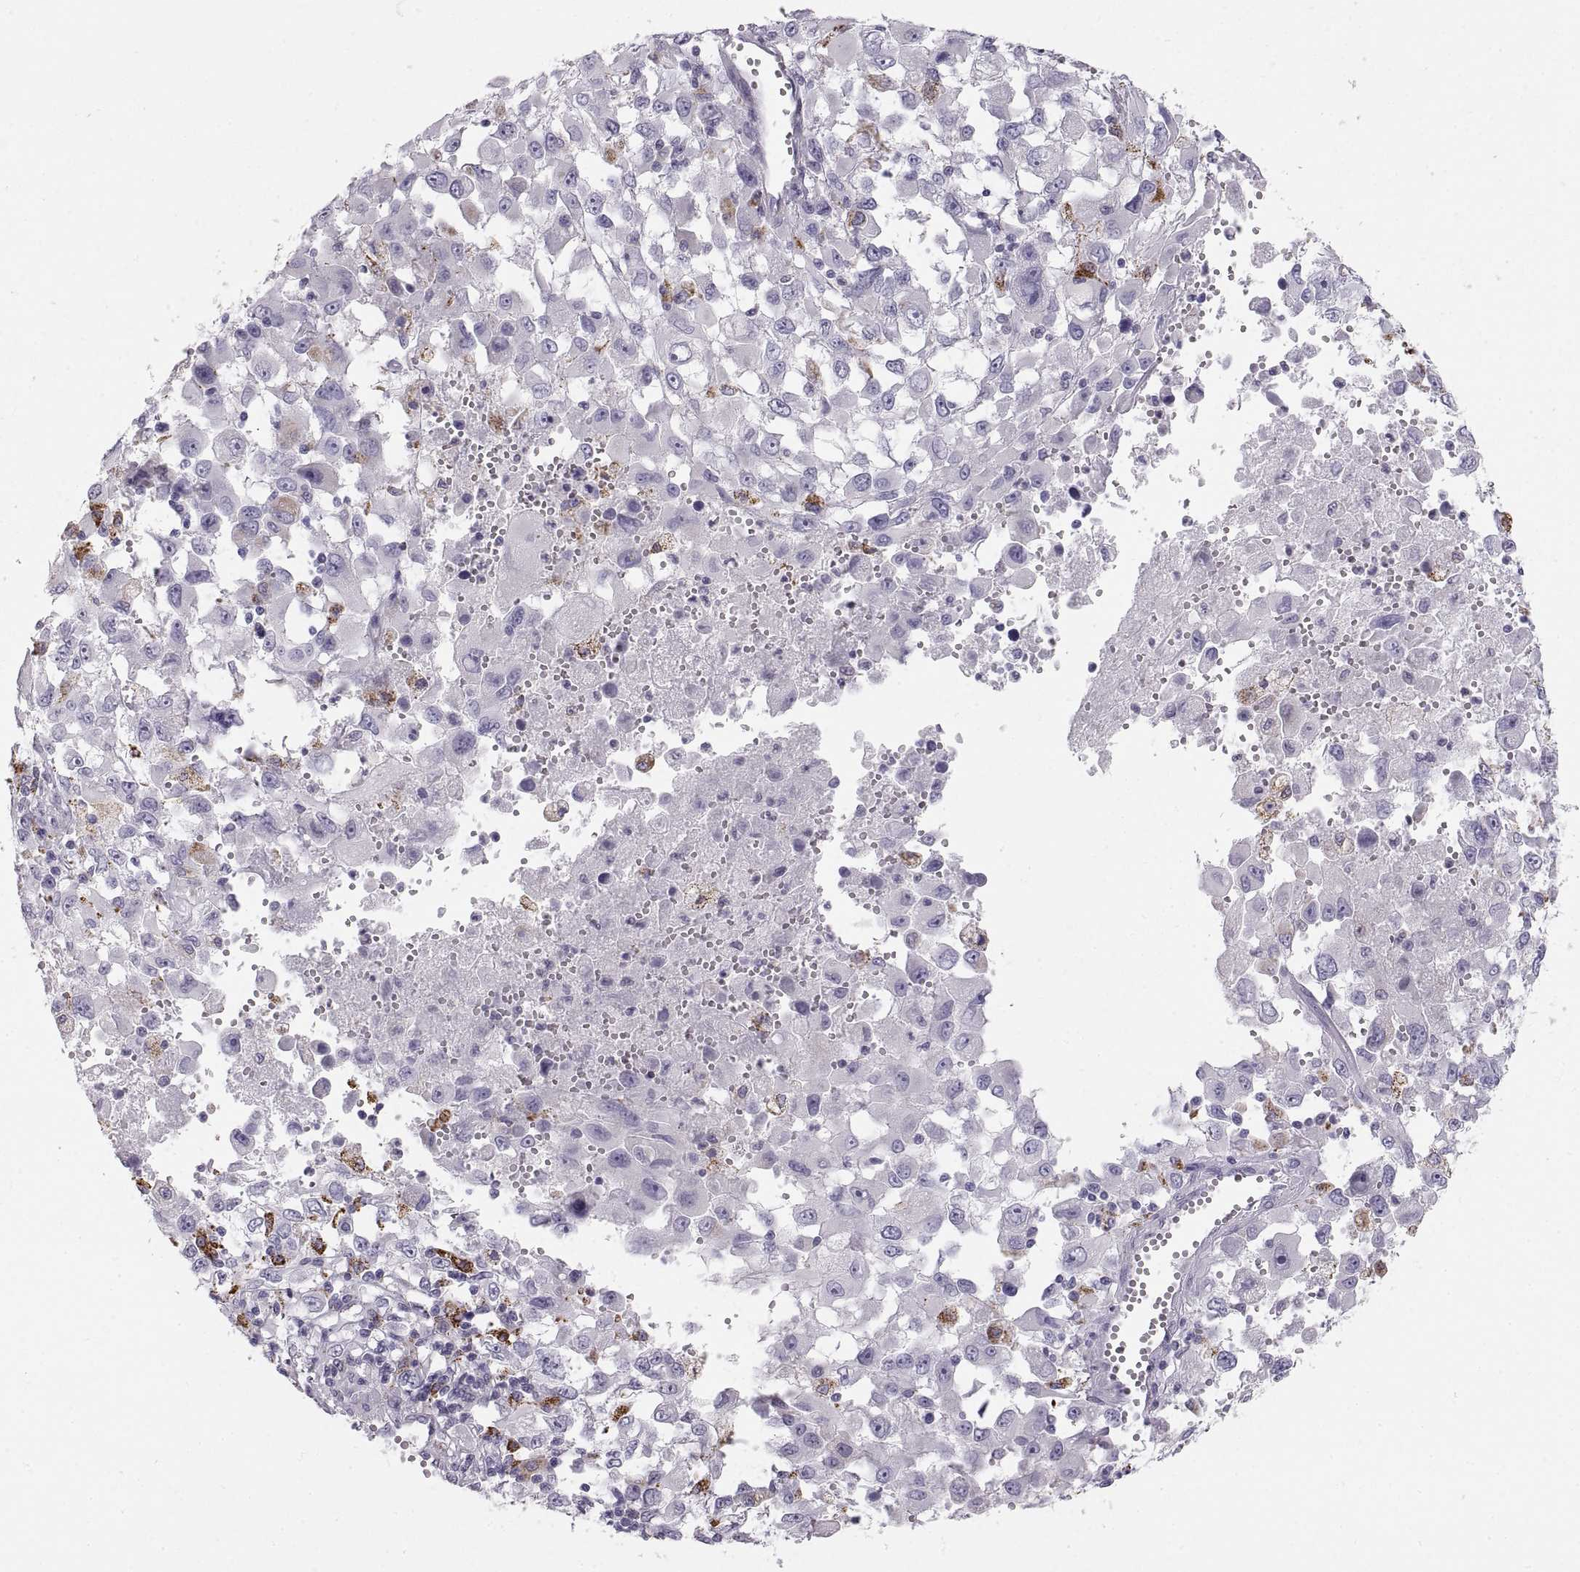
{"staining": {"intensity": "negative", "quantity": "none", "location": "none"}, "tissue": "melanoma", "cell_type": "Tumor cells", "image_type": "cancer", "snomed": [{"axis": "morphology", "description": "Malignant melanoma, Metastatic site"}, {"axis": "topography", "description": "Soft tissue"}], "caption": "The histopathology image demonstrates no staining of tumor cells in malignant melanoma (metastatic site).", "gene": "COL9A3", "patient": {"sex": "male", "age": 50}}